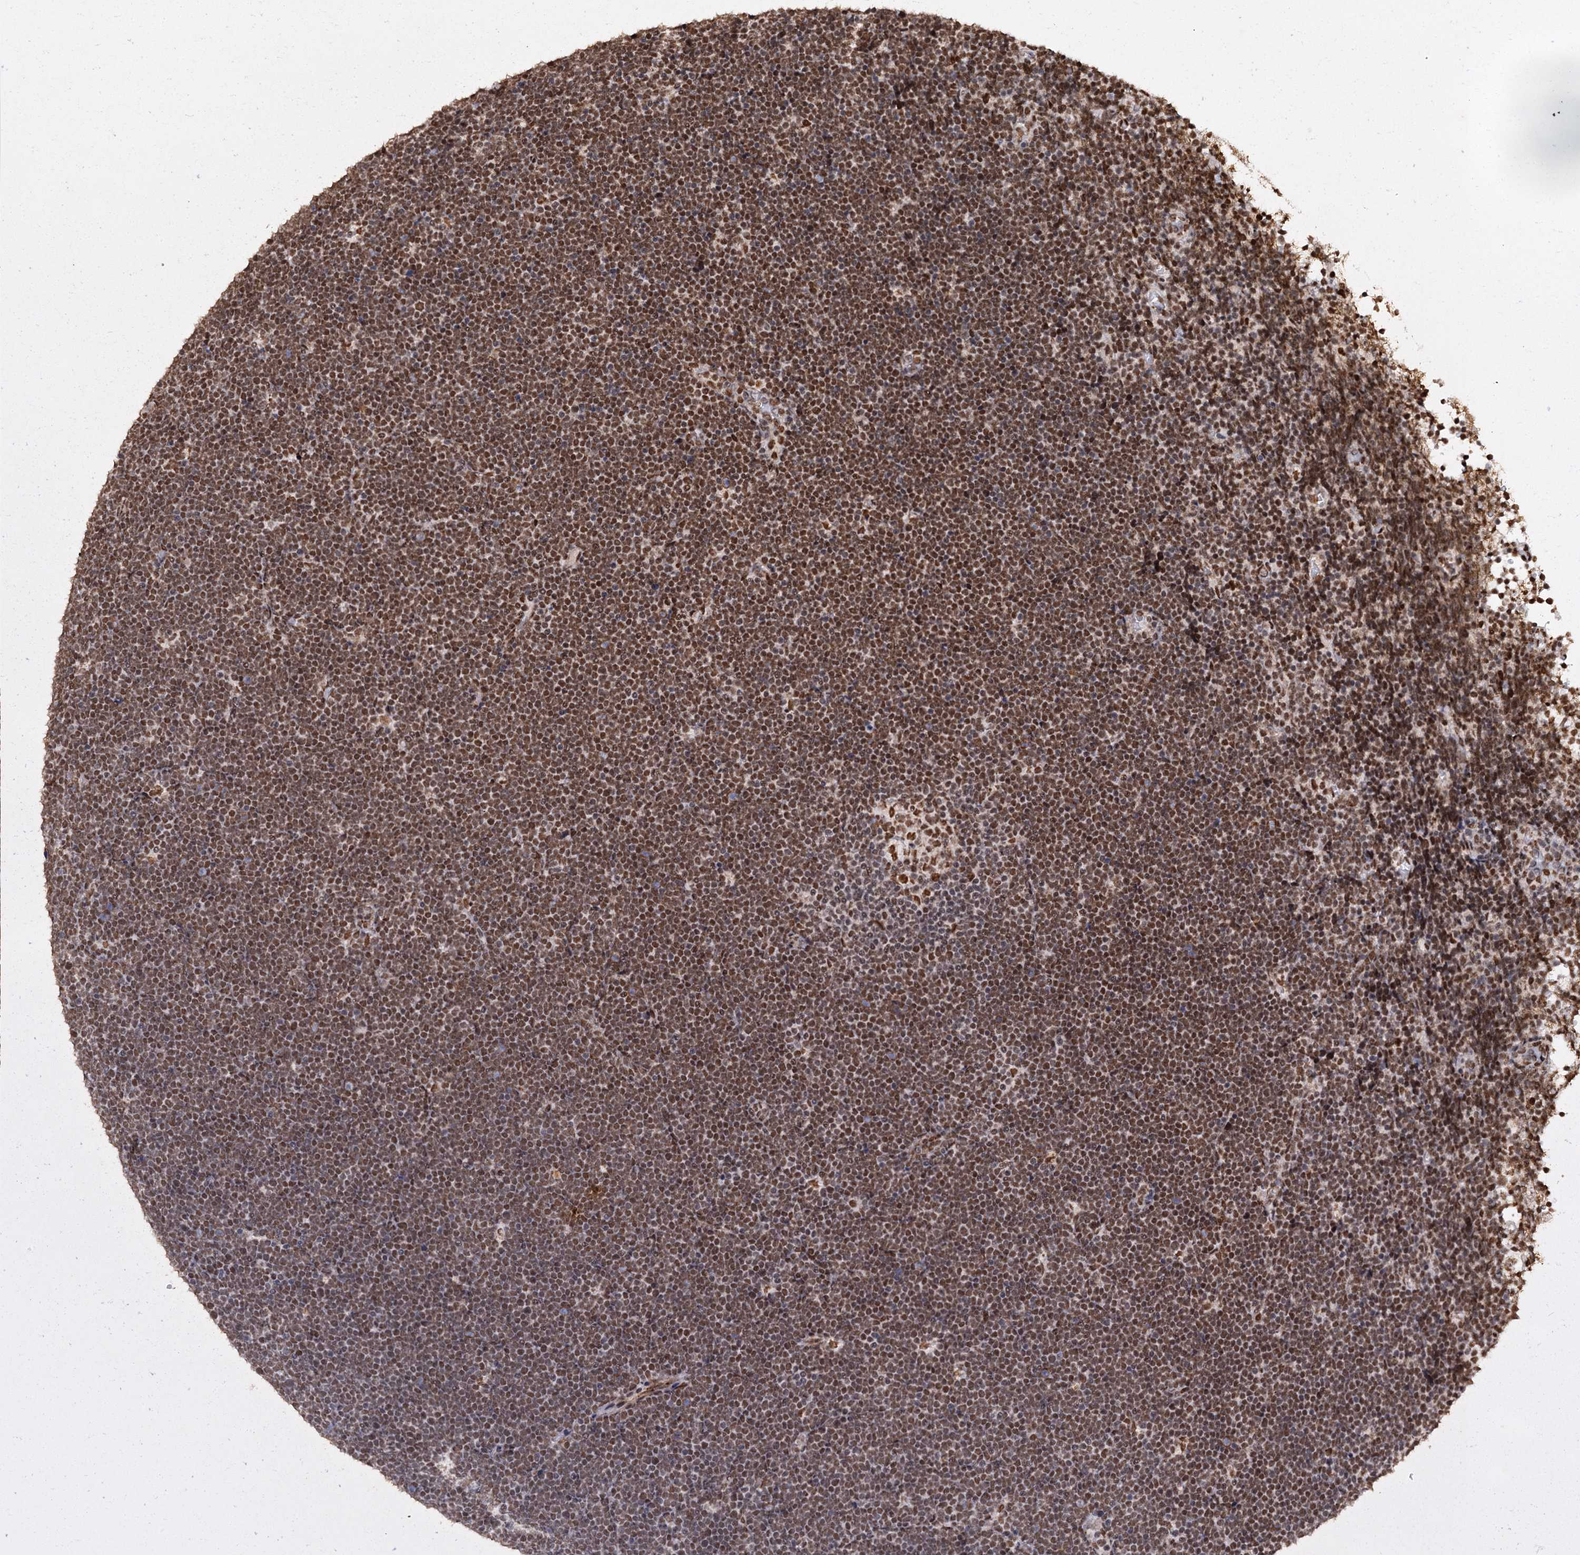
{"staining": {"intensity": "moderate", "quantity": ">75%", "location": "nuclear"}, "tissue": "lymphoma", "cell_type": "Tumor cells", "image_type": "cancer", "snomed": [{"axis": "morphology", "description": "Malignant lymphoma, non-Hodgkin's type, High grade"}, {"axis": "topography", "description": "Lymph node"}], "caption": "Brown immunohistochemical staining in human high-grade malignant lymphoma, non-Hodgkin's type displays moderate nuclear expression in approximately >75% of tumor cells.", "gene": "MATR3", "patient": {"sex": "male", "age": 13}}